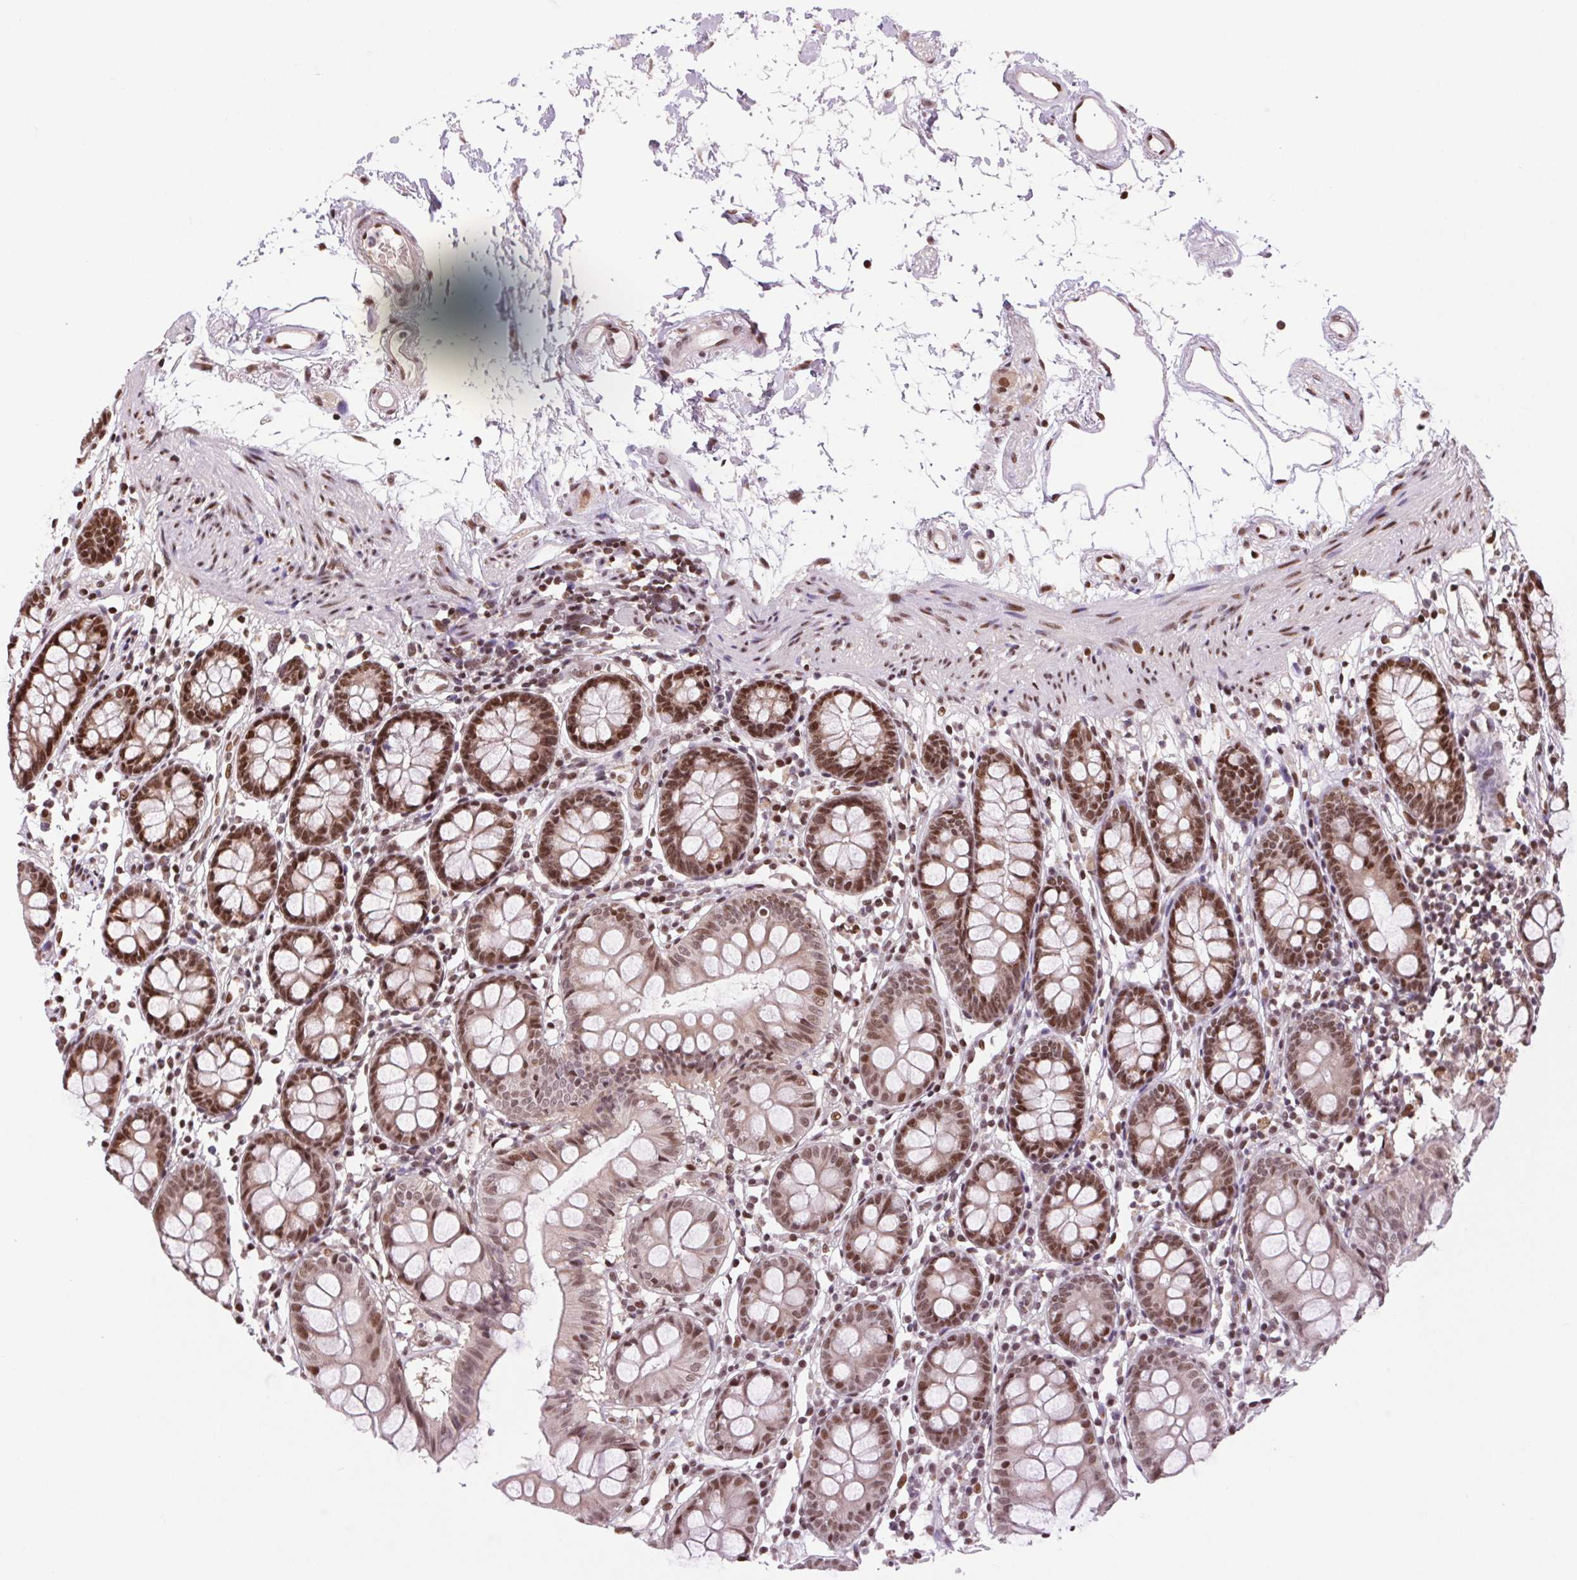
{"staining": {"intensity": "moderate", "quantity": ">75%", "location": "nuclear"}, "tissue": "colon", "cell_type": "Endothelial cells", "image_type": "normal", "snomed": [{"axis": "morphology", "description": "Normal tissue, NOS"}, {"axis": "topography", "description": "Colon"}], "caption": "Protein expression analysis of benign human colon reveals moderate nuclear staining in about >75% of endothelial cells. The protein is shown in brown color, while the nuclei are stained blue.", "gene": "RAD23A", "patient": {"sex": "female", "age": 84}}